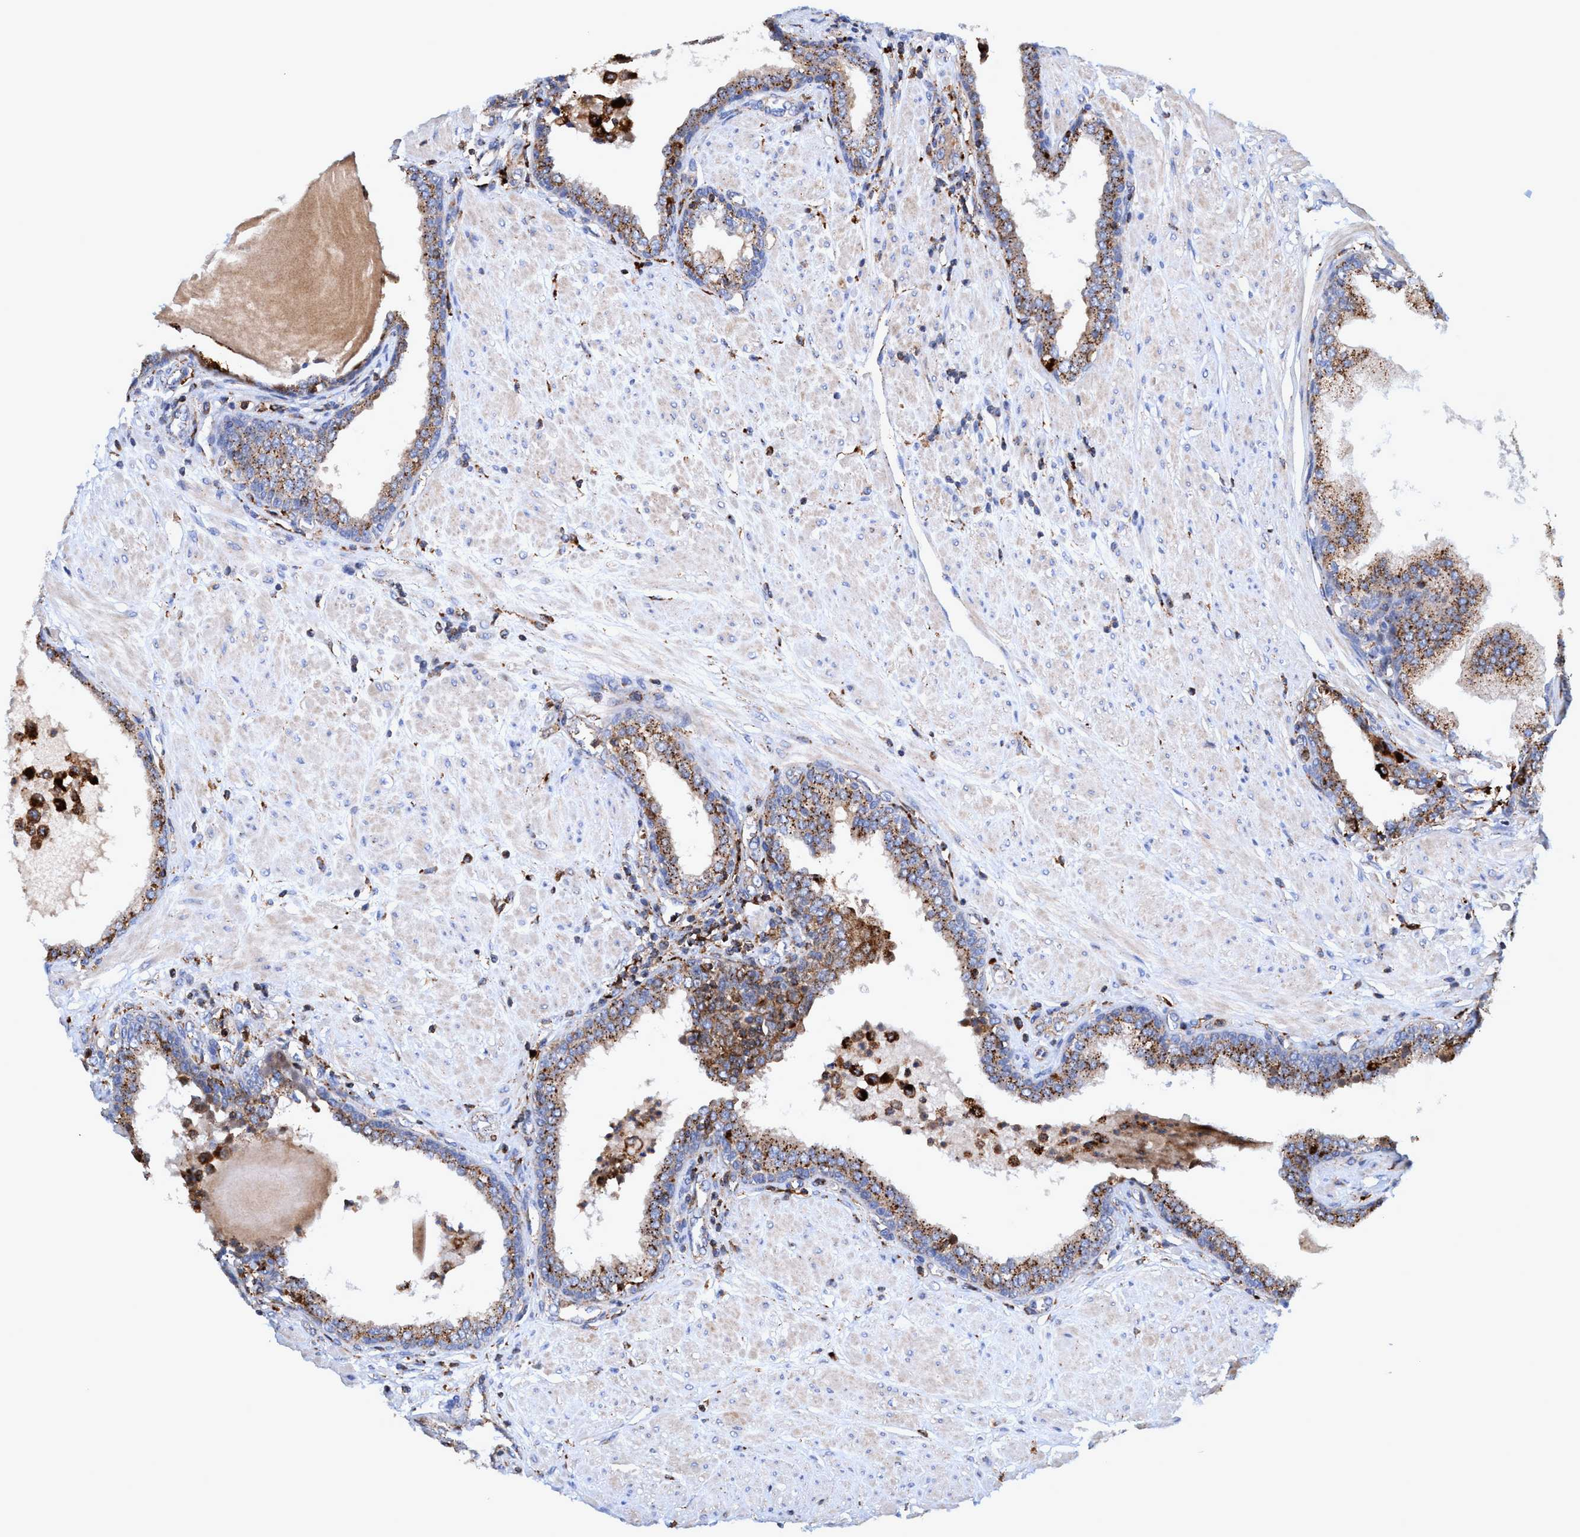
{"staining": {"intensity": "moderate", "quantity": ">75%", "location": "cytoplasmic/membranous"}, "tissue": "prostate", "cell_type": "Glandular cells", "image_type": "normal", "snomed": [{"axis": "morphology", "description": "Normal tissue, NOS"}, {"axis": "topography", "description": "Prostate"}], "caption": "This image shows immunohistochemistry staining of benign human prostate, with medium moderate cytoplasmic/membranous expression in about >75% of glandular cells.", "gene": "TRIM65", "patient": {"sex": "male", "age": 51}}